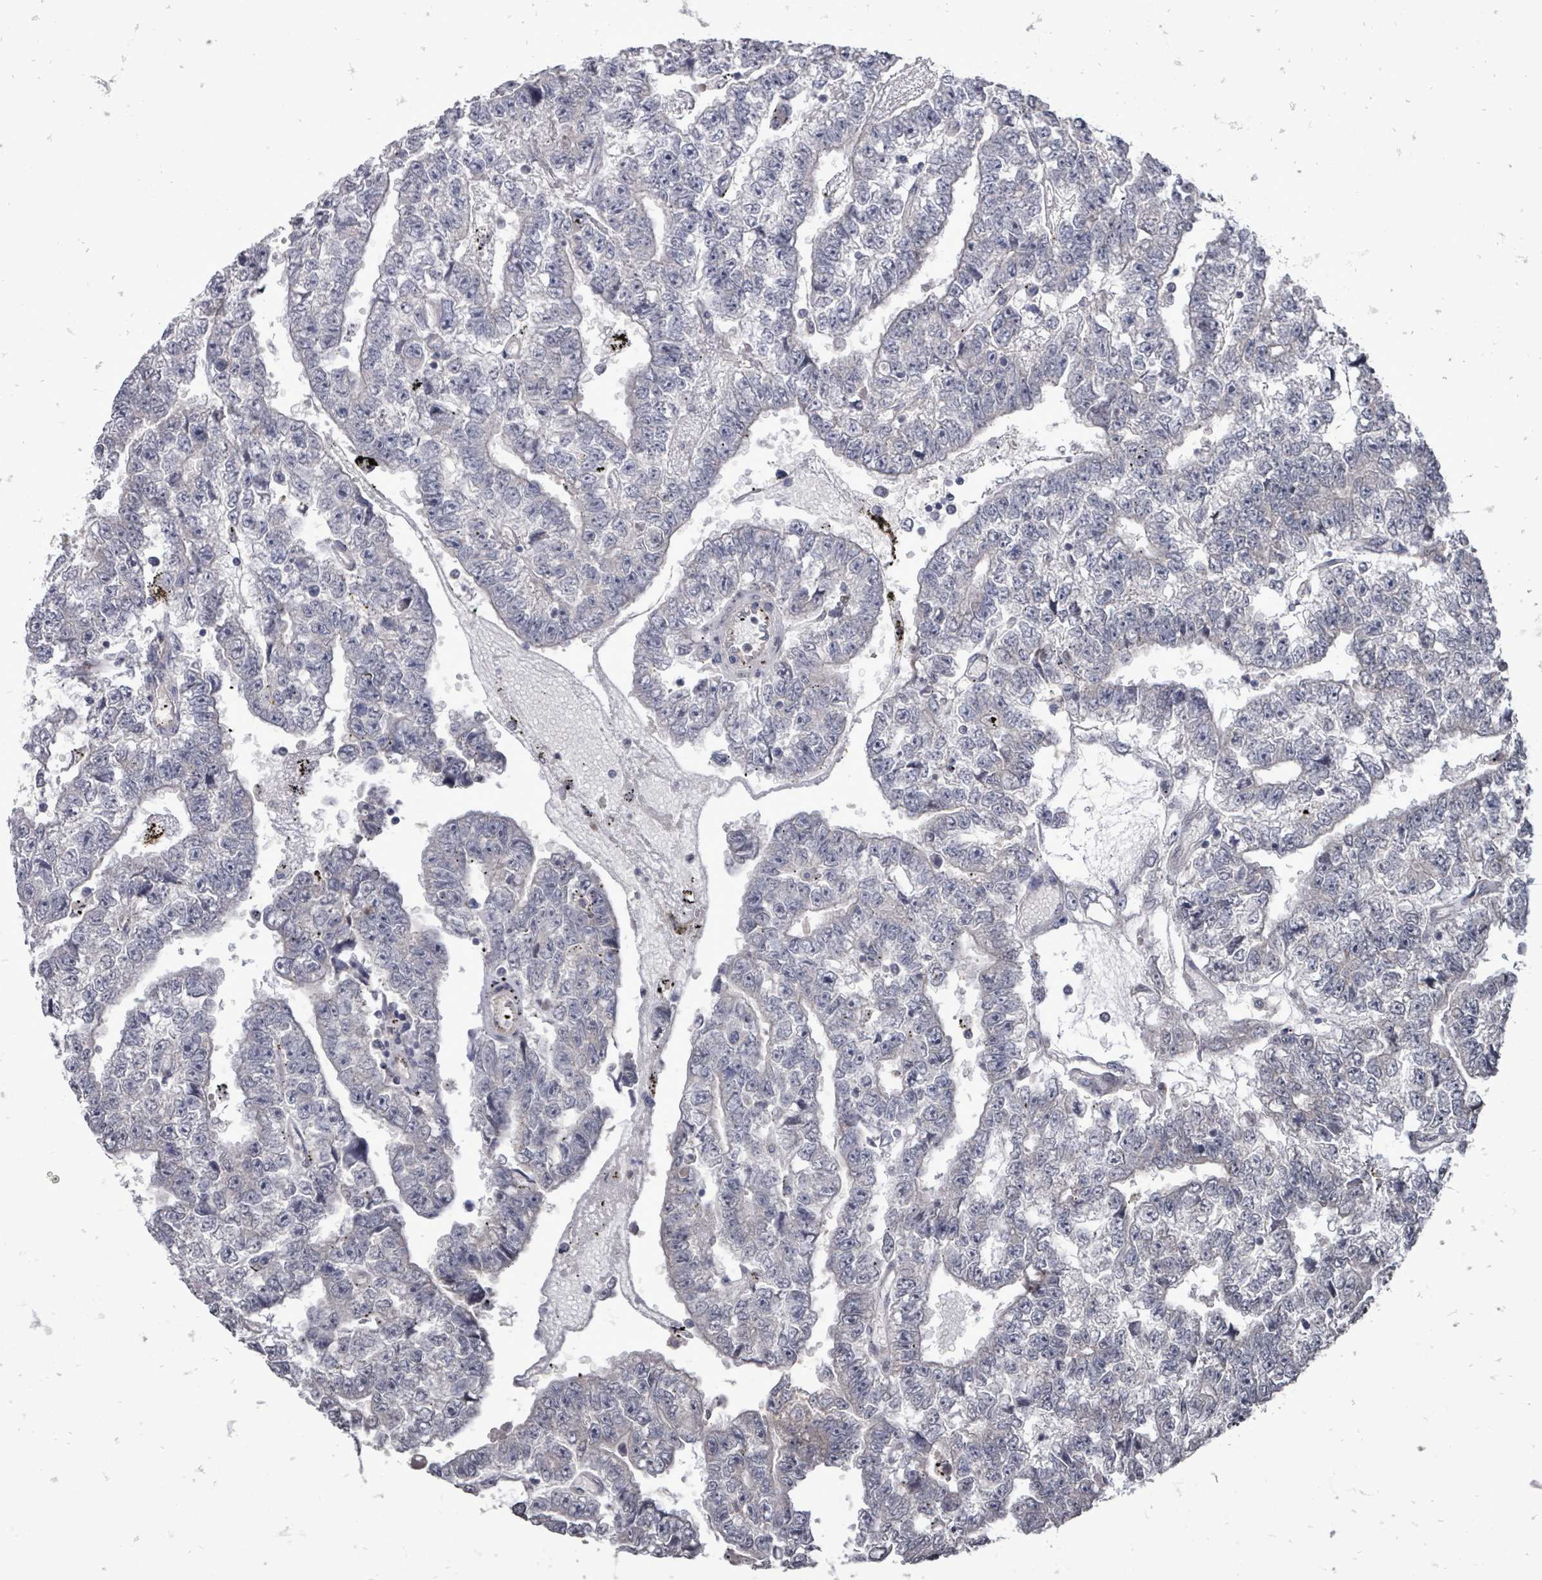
{"staining": {"intensity": "negative", "quantity": "none", "location": "none"}, "tissue": "testis cancer", "cell_type": "Tumor cells", "image_type": "cancer", "snomed": [{"axis": "morphology", "description": "Carcinoma, Embryonal, NOS"}, {"axis": "topography", "description": "Testis"}], "caption": "Tumor cells show no significant positivity in testis cancer.", "gene": "RALGAPB", "patient": {"sex": "male", "age": 25}}